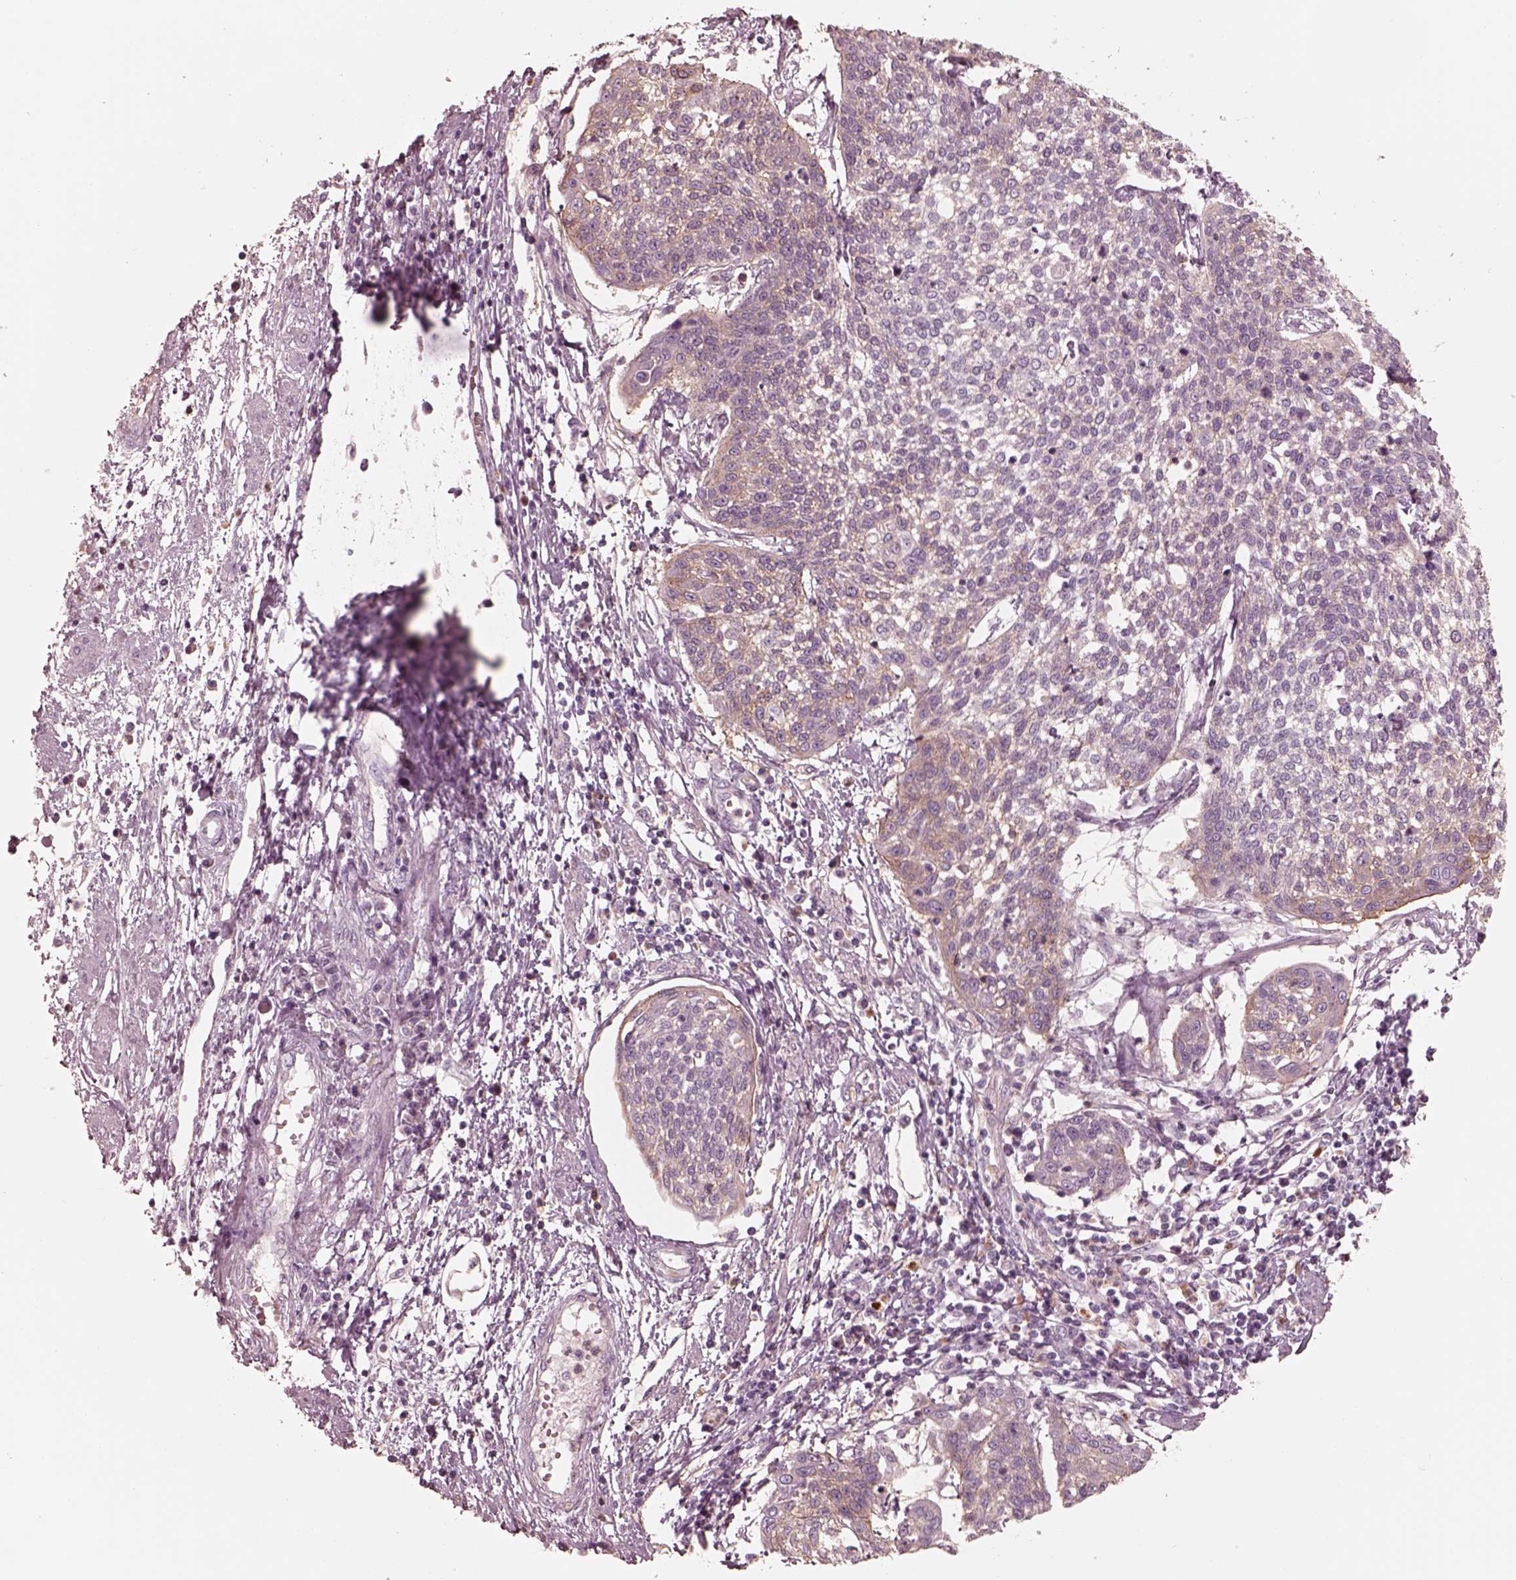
{"staining": {"intensity": "weak", "quantity": "25%-75%", "location": "cytoplasmic/membranous"}, "tissue": "cervical cancer", "cell_type": "Tumor cells", "image_type": "cancer", "snomed": [{"axis": "morphology", "description": "Squamous cell carcinoma, NOS"}, {"axis": "topography", "description": "Cervix"}], "caption": "Protein staining shows weak cytoplasmic/membranous positivity in approximately 25%-75% of tumor cells in squamous cell carcinoma (cervical).", "gene": "GPRIN1", "patient": {"sex": "female", "age": 34}}